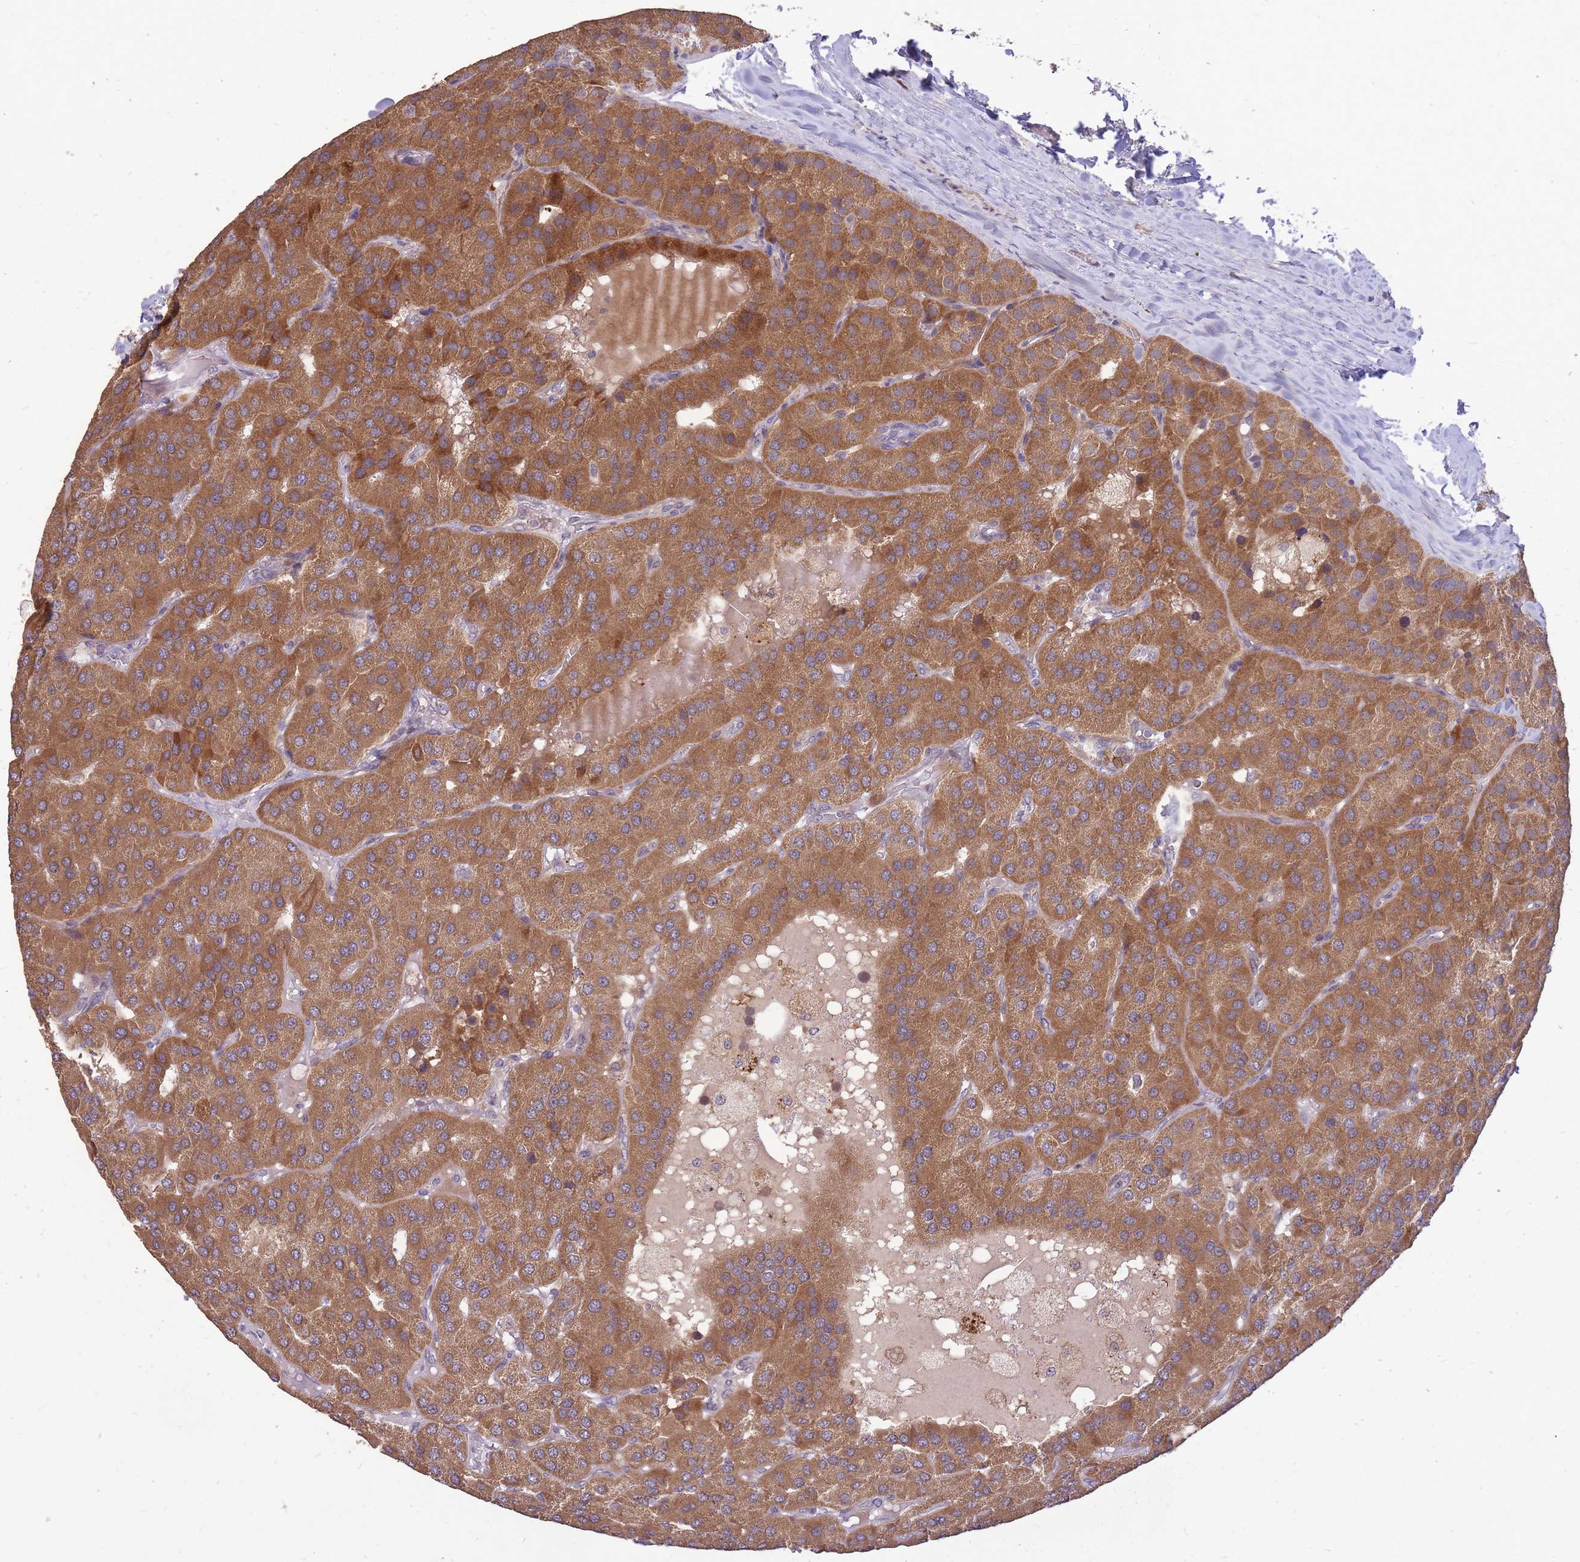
{"staining": {"intensity": "strong", "quantity": ">75%", "location": "cytoplasmic/membranous"}, "tissue": "parathyroid gland", "cell_type": "Glandular cells", "image_type": "normal", "snomed": [{"axis": "morphology", "description": "Normal tissue, NOS"}, {"axis": "morphology", "description": "Adenoma, NOS"}, {"axis": "topography", "description": "Parathyroid gland"}], "caption": "Normal parathyroid gland demonstrates strong cytoplasmic/membranous expression in approximately >75% of glandular cells The protein of interest is stained brown, and the nuclei are stained in blue (DAB (3,3'-diaminobenzidine) IHC with brightfield microscopy, high magnification)..", "gene": "IGF2BP2", "patient": {"sex": "female", "age": 86}}